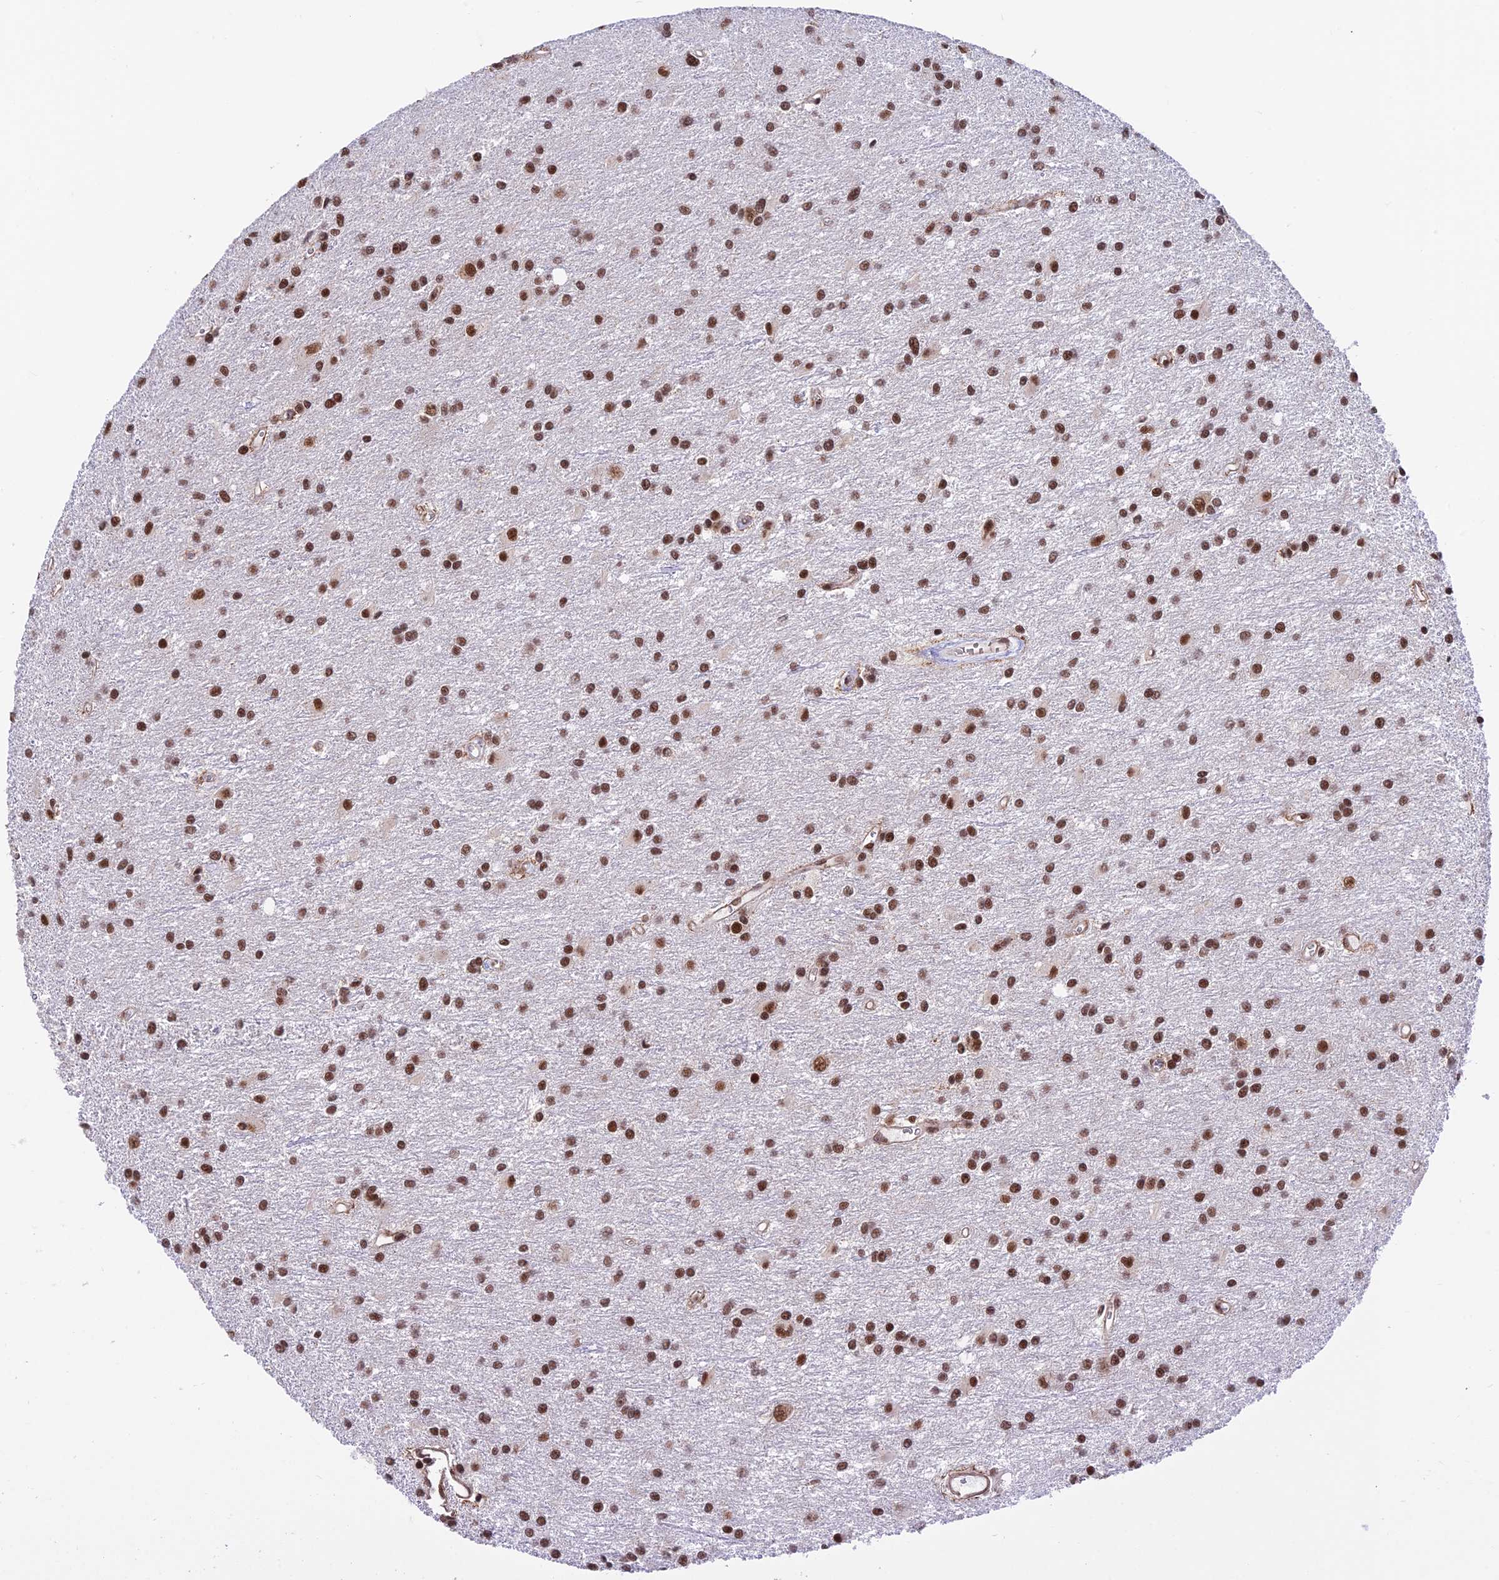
{"staining": {"intensity": "strong", "quantity": ">75%", "location": "nuclear"}, "tissue": "glioma", "cell_type": "Tumor cells", "image_type": "cancer", "snomed": [{"axis": "morphology", "description": "Glioma, malignant, High grade"}, {"axis": "topography", "description": "Brain"}], "caption": "Immunohistochemical staining of human glioma shows high levels of strong nuclear protein staining in approximately >75% of tumor cells.", "gene": "RBM42", "patient": {"sex": "female", "age": 50}}